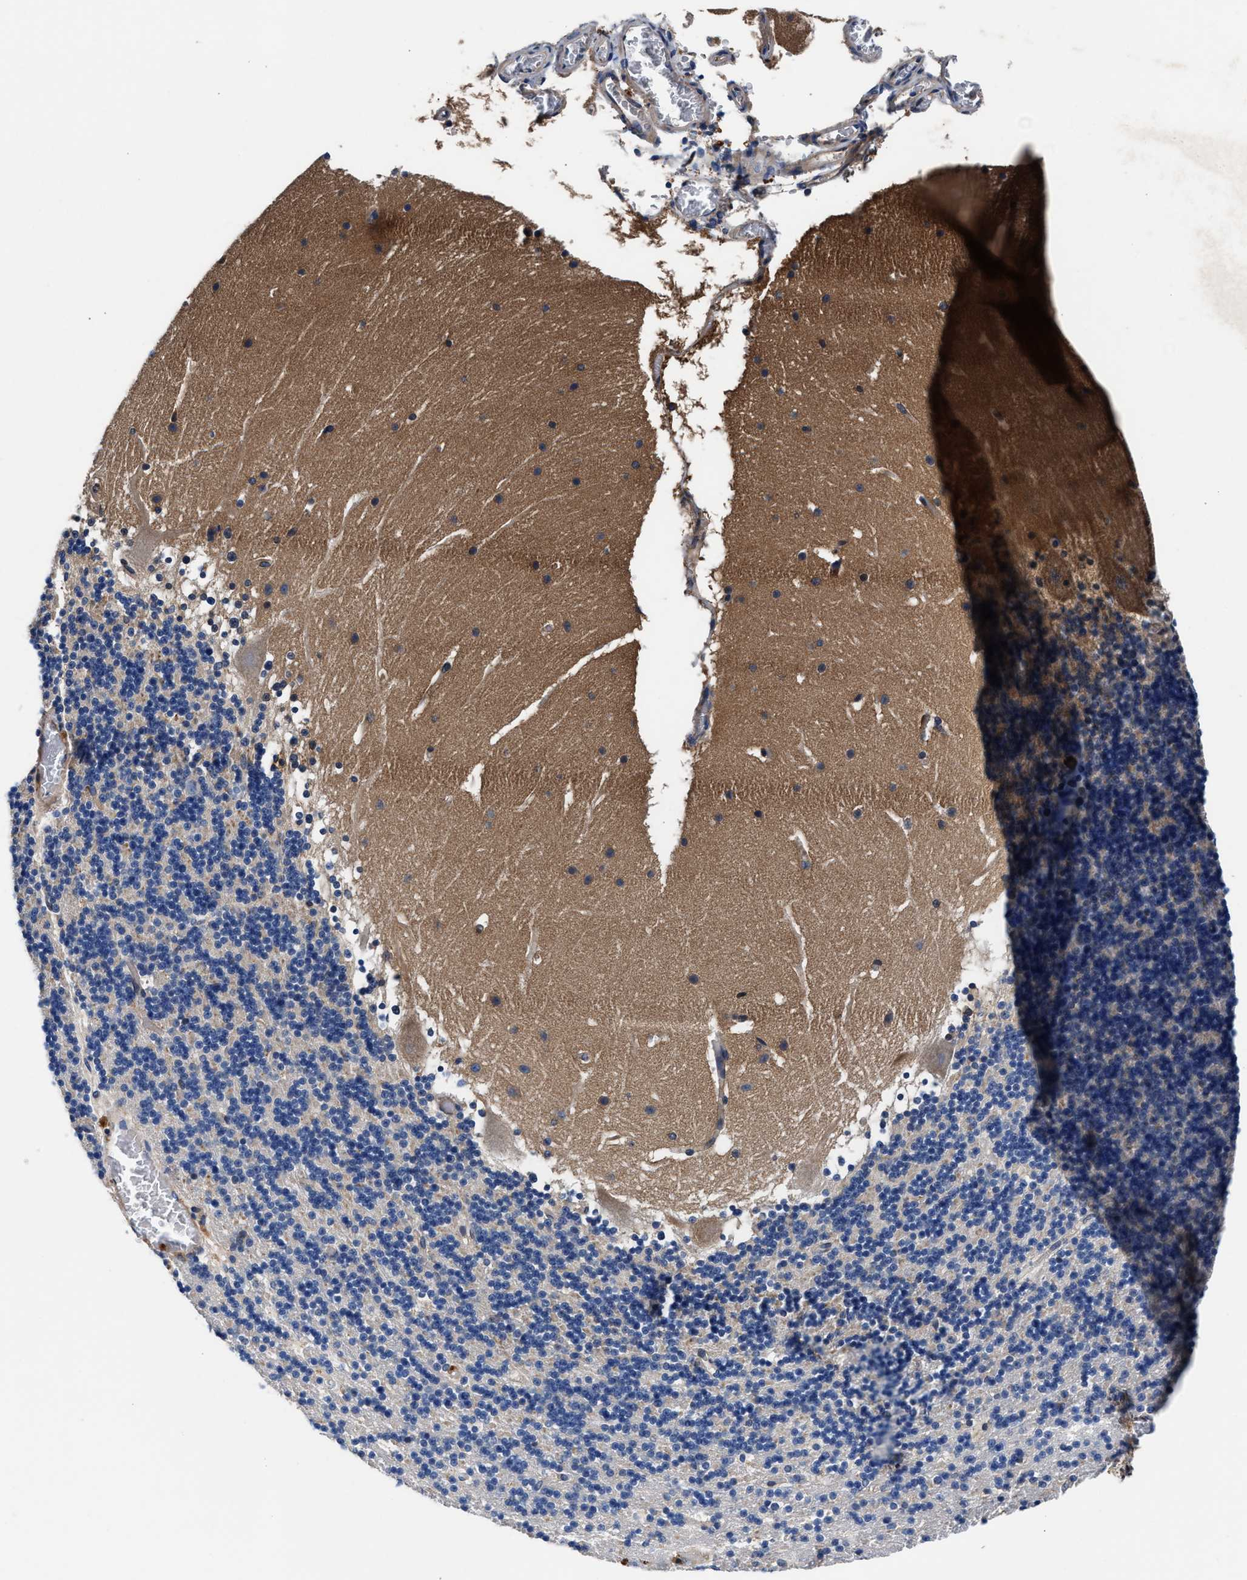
{"staining": {"intensity": "negative", "quantity": "none", "location": "none"}, "tissue": "cerebellum", "cell_type": "Cells in granular layer", "image_type": "normal", "snomed": [{"axis": "morphology", "description": "Normal tissue, NOS"}, {"axis": "topography", "description": "Cerebellum"}], "caption": "DAB (3,3'-diaminobenzidine) immunohistochemical staining of benign human cerebellum demonstrates no significant expression in cells in granular layer.", "gene": "SH3GL1", "patient": {"sex": "male", "age": 45}}